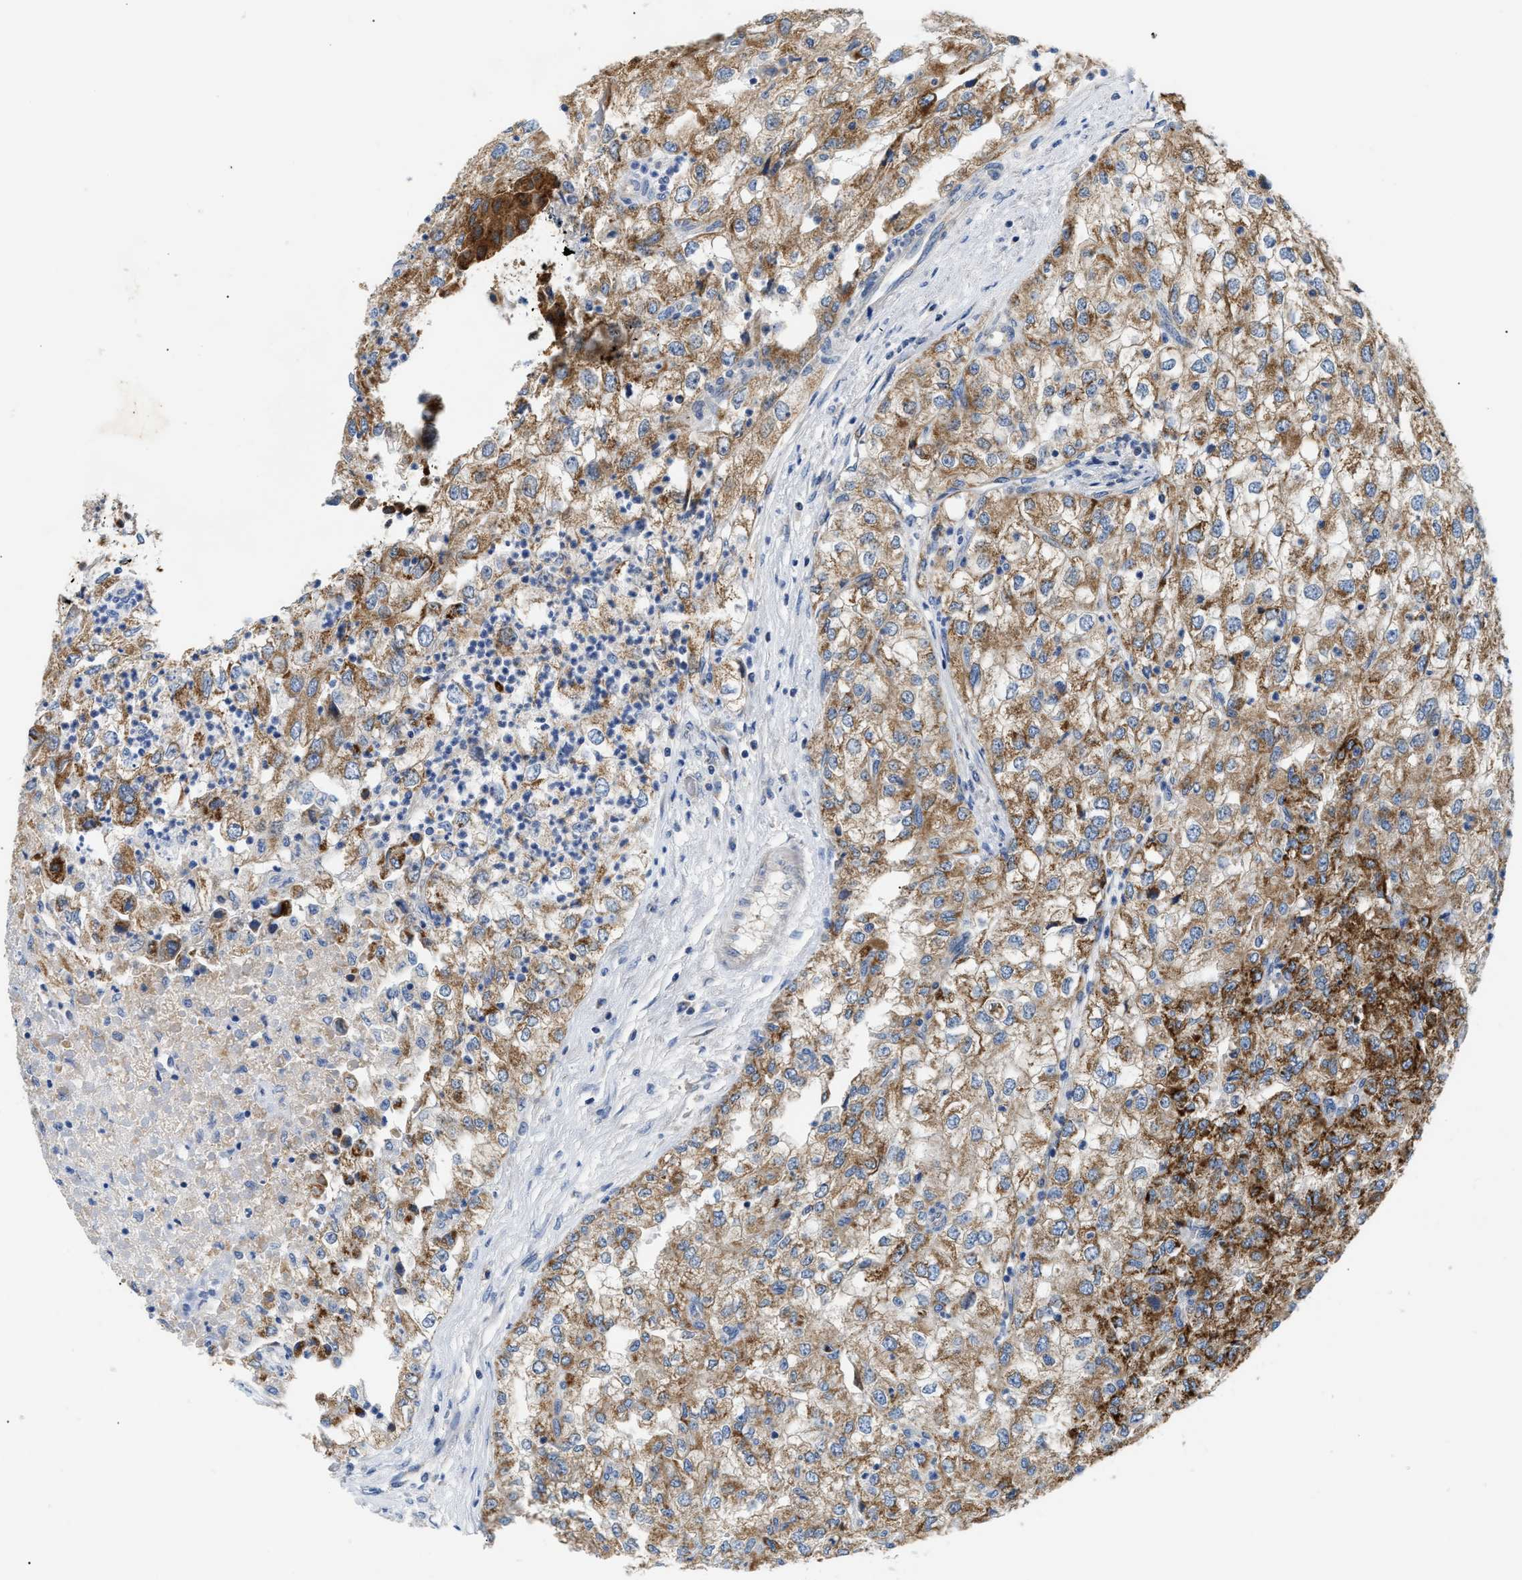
{"staining": {"intensity": "moderate", "quantity": ">75%", "location": "cytoplasmic/membranous"}, "tissue": "renal cancer", "cell_type": "Tumor cells", "image_type": "cancer", "snomed": [{"axis": "morphology", "description": "Adenocarcinoma, NOS"}, {"axis": "topography", "description": "Kidney"}], "caption": "Tumor cells reveal medium levels of moderate cytoplasmic/membranous staining in approximately >75% of cells in adenocarcinoma (renal).", "gene": "CCM2", "patient": {"sex": "female", "age": 54}}